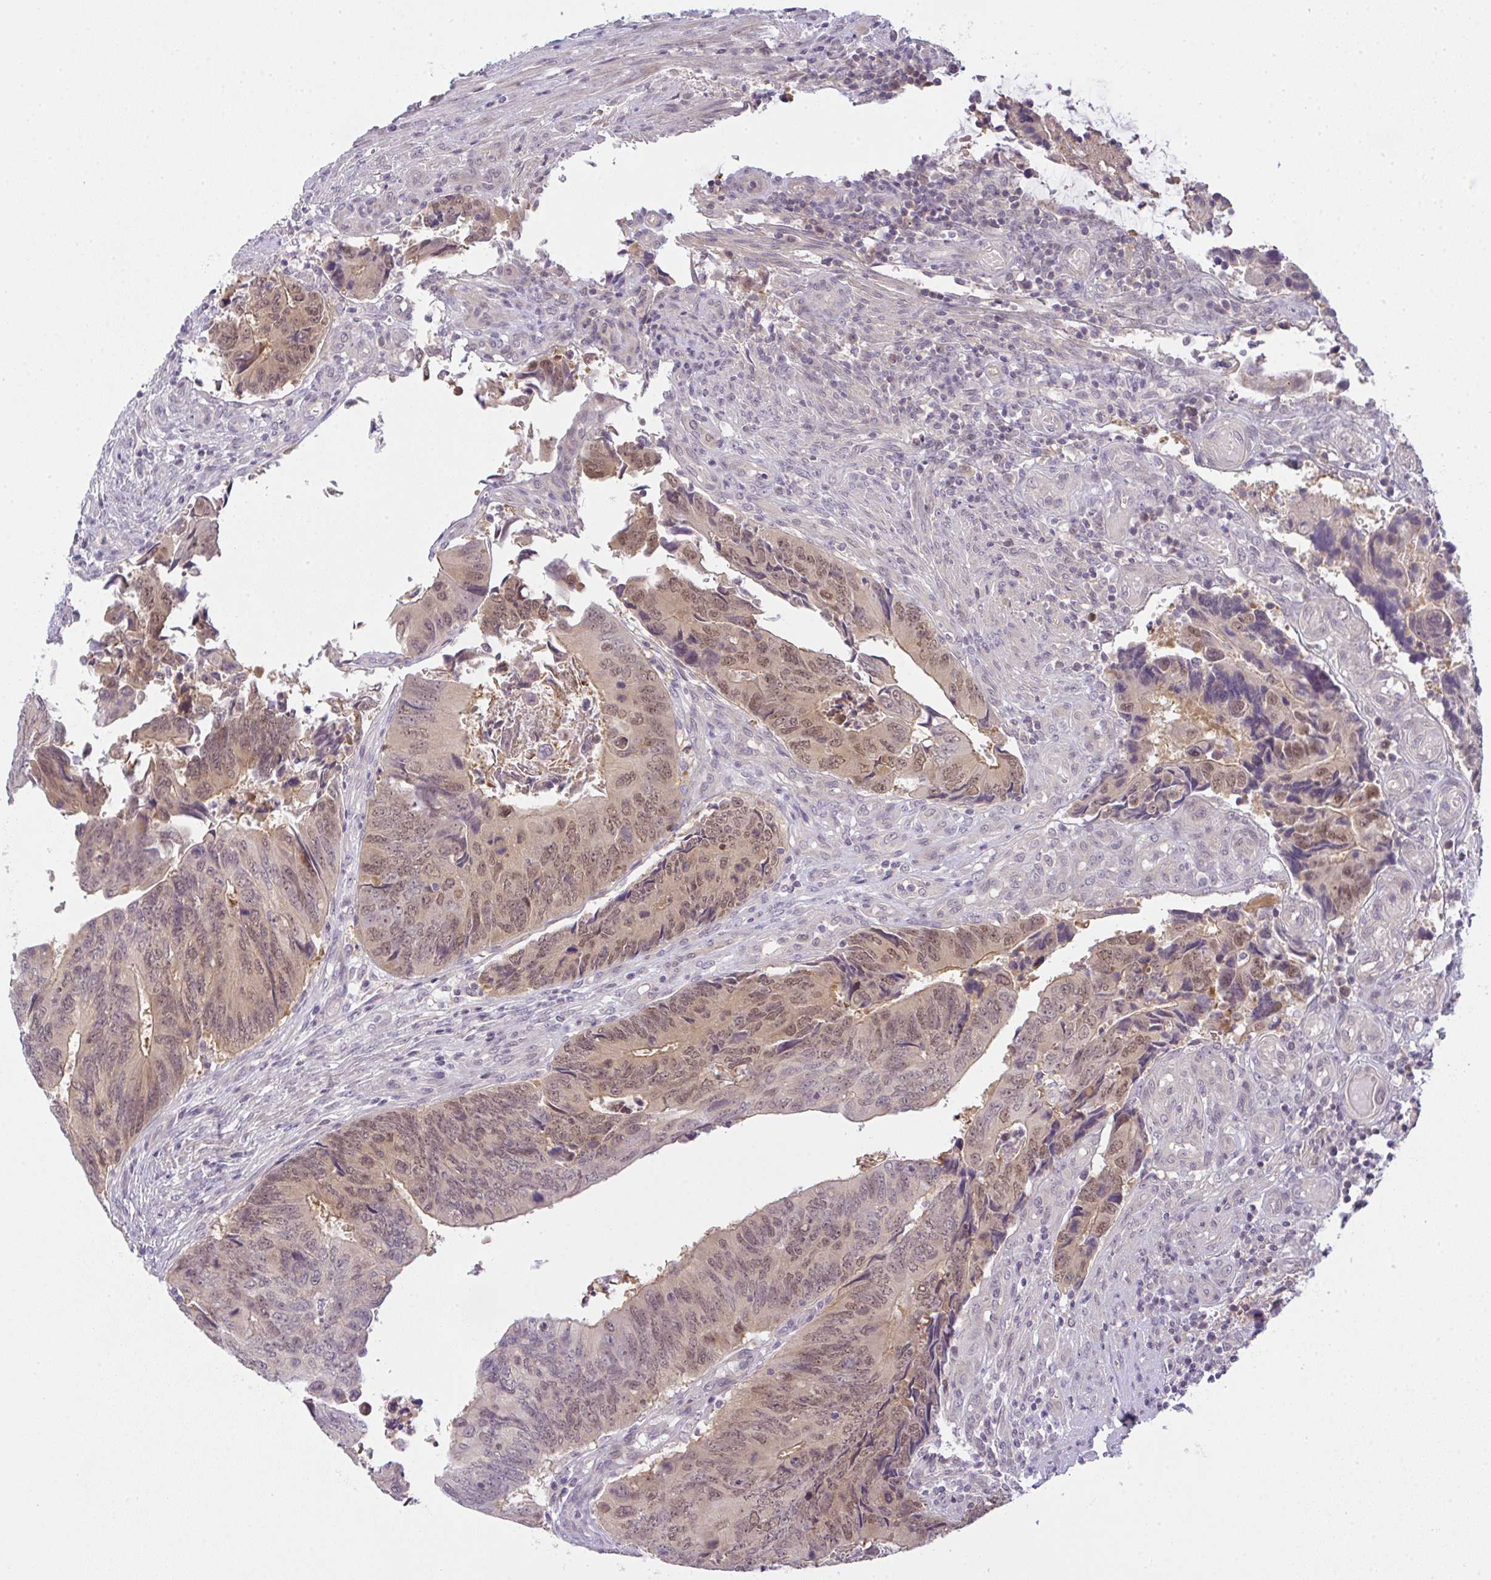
{"staining": {"intensity": "moderate", "quantity": "25%-75%", "location": "nuclear"}, "tissue": "colorectal cancer", "cell_type": "Tumor cells", "image_type": "cancer", "snomed": [{"axis": "morphology", "description": "Adenocarcinoma, NOS"}, {"axis": "topography", "description": "Colon"}], "caption": "Moderate nuclear positivity is seen in approximately 25%-75% of tumor cells in colorectal cancer. The protein is shown in brown color, while the nuclei are stained blue.", "gene": "CSE1L", "patient": {"sex": "male", "age": 87}}